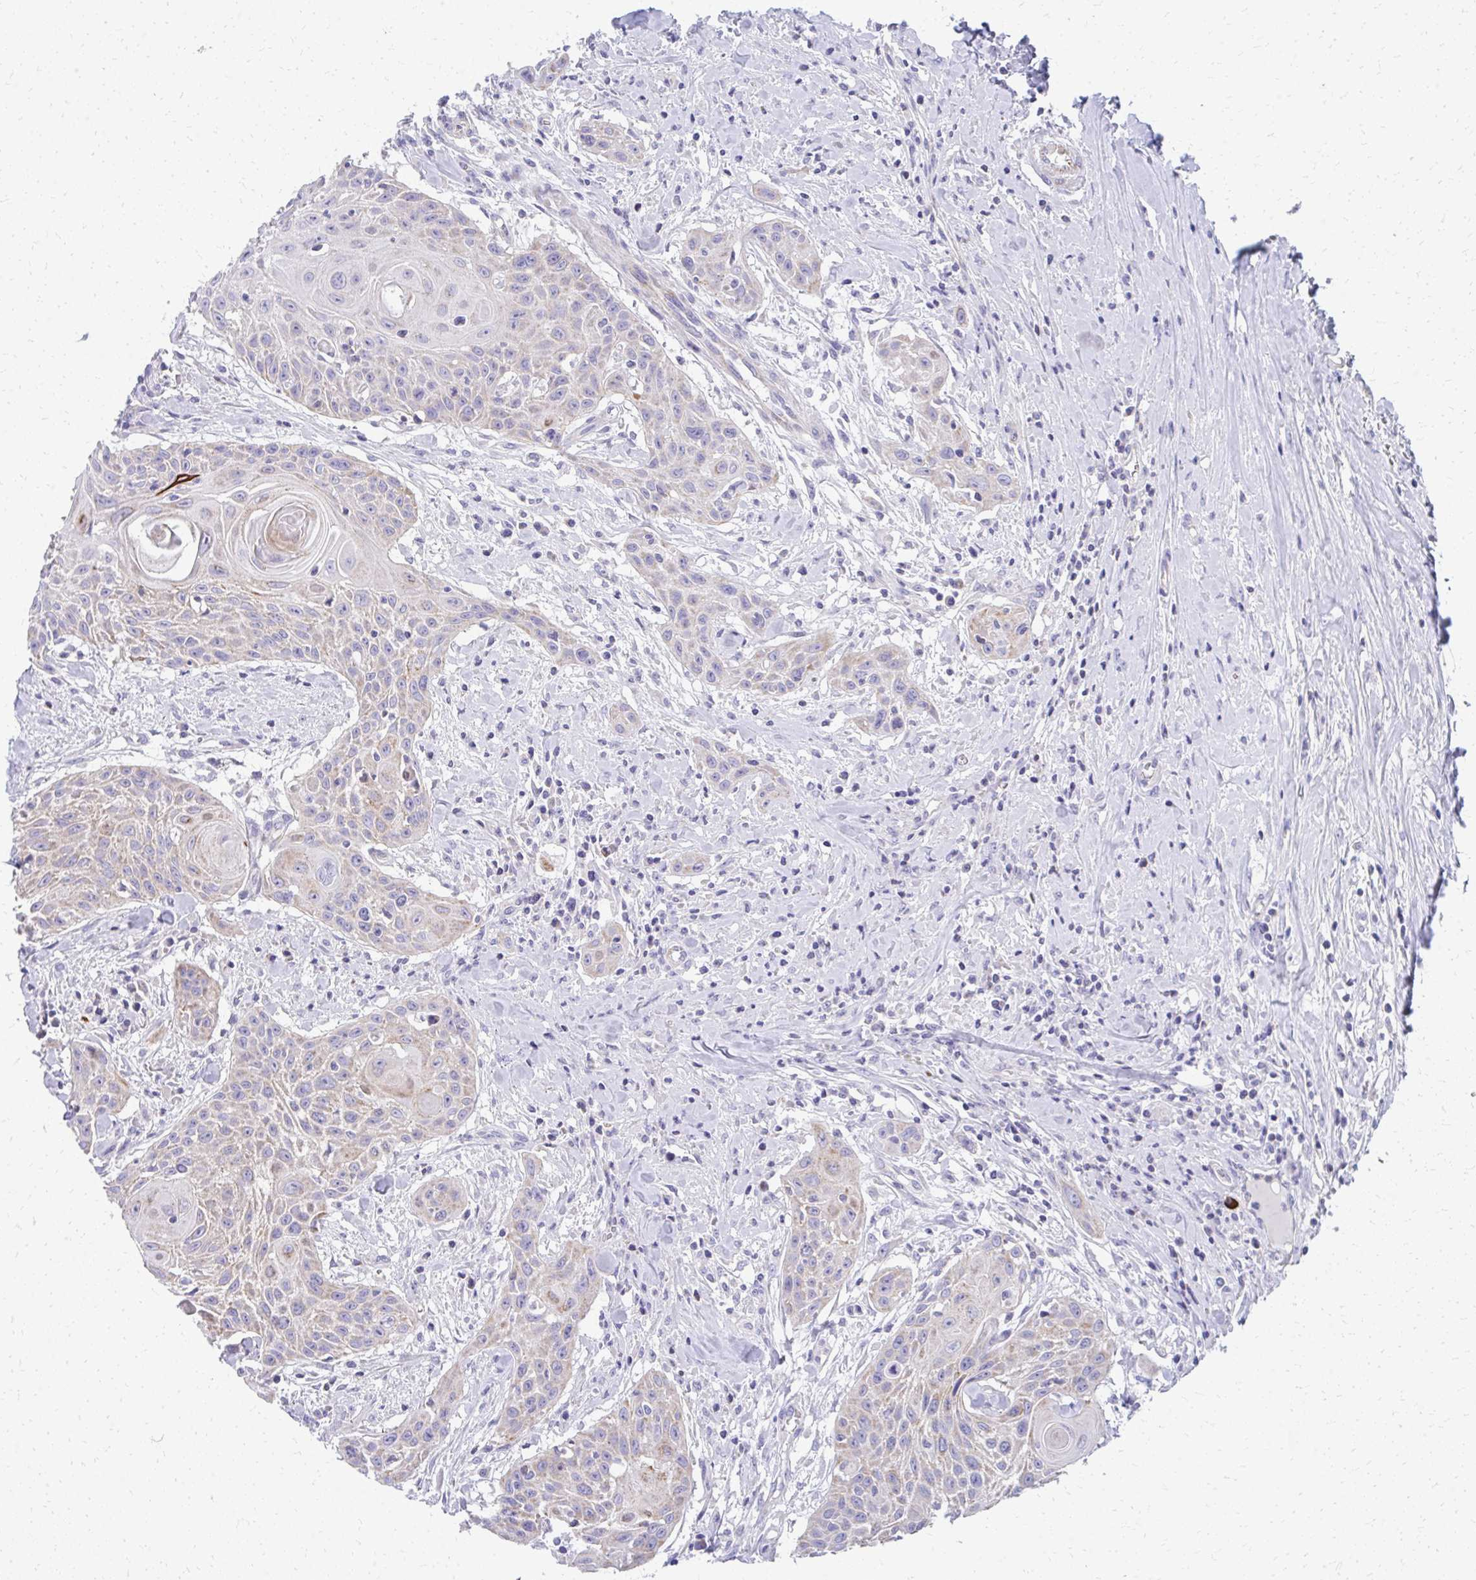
{"staining": {"intensity": "moderate", "quantity": "<25%", "location": "cytoplasmic/membranous"}, "tissue": "head and neck cancer", "cell_type": "Tumor cells", "image_type": "cancer", "snomed": [{"axis": "morphology", "description": "Squamous cell carcinoma, NOS"}, {"axis": "topography", "description": "Lymph node"}, {"axis": "topography", "description": "Salivary gland"}, {"axis": "topography", "description": "Head-Neck"}], "caption": "Head and neck cancer stained with a protein marker exhibits moderate staining in tumor cells.", "gene": "IL37", "patient": {"sex": "female", "age": 74}}